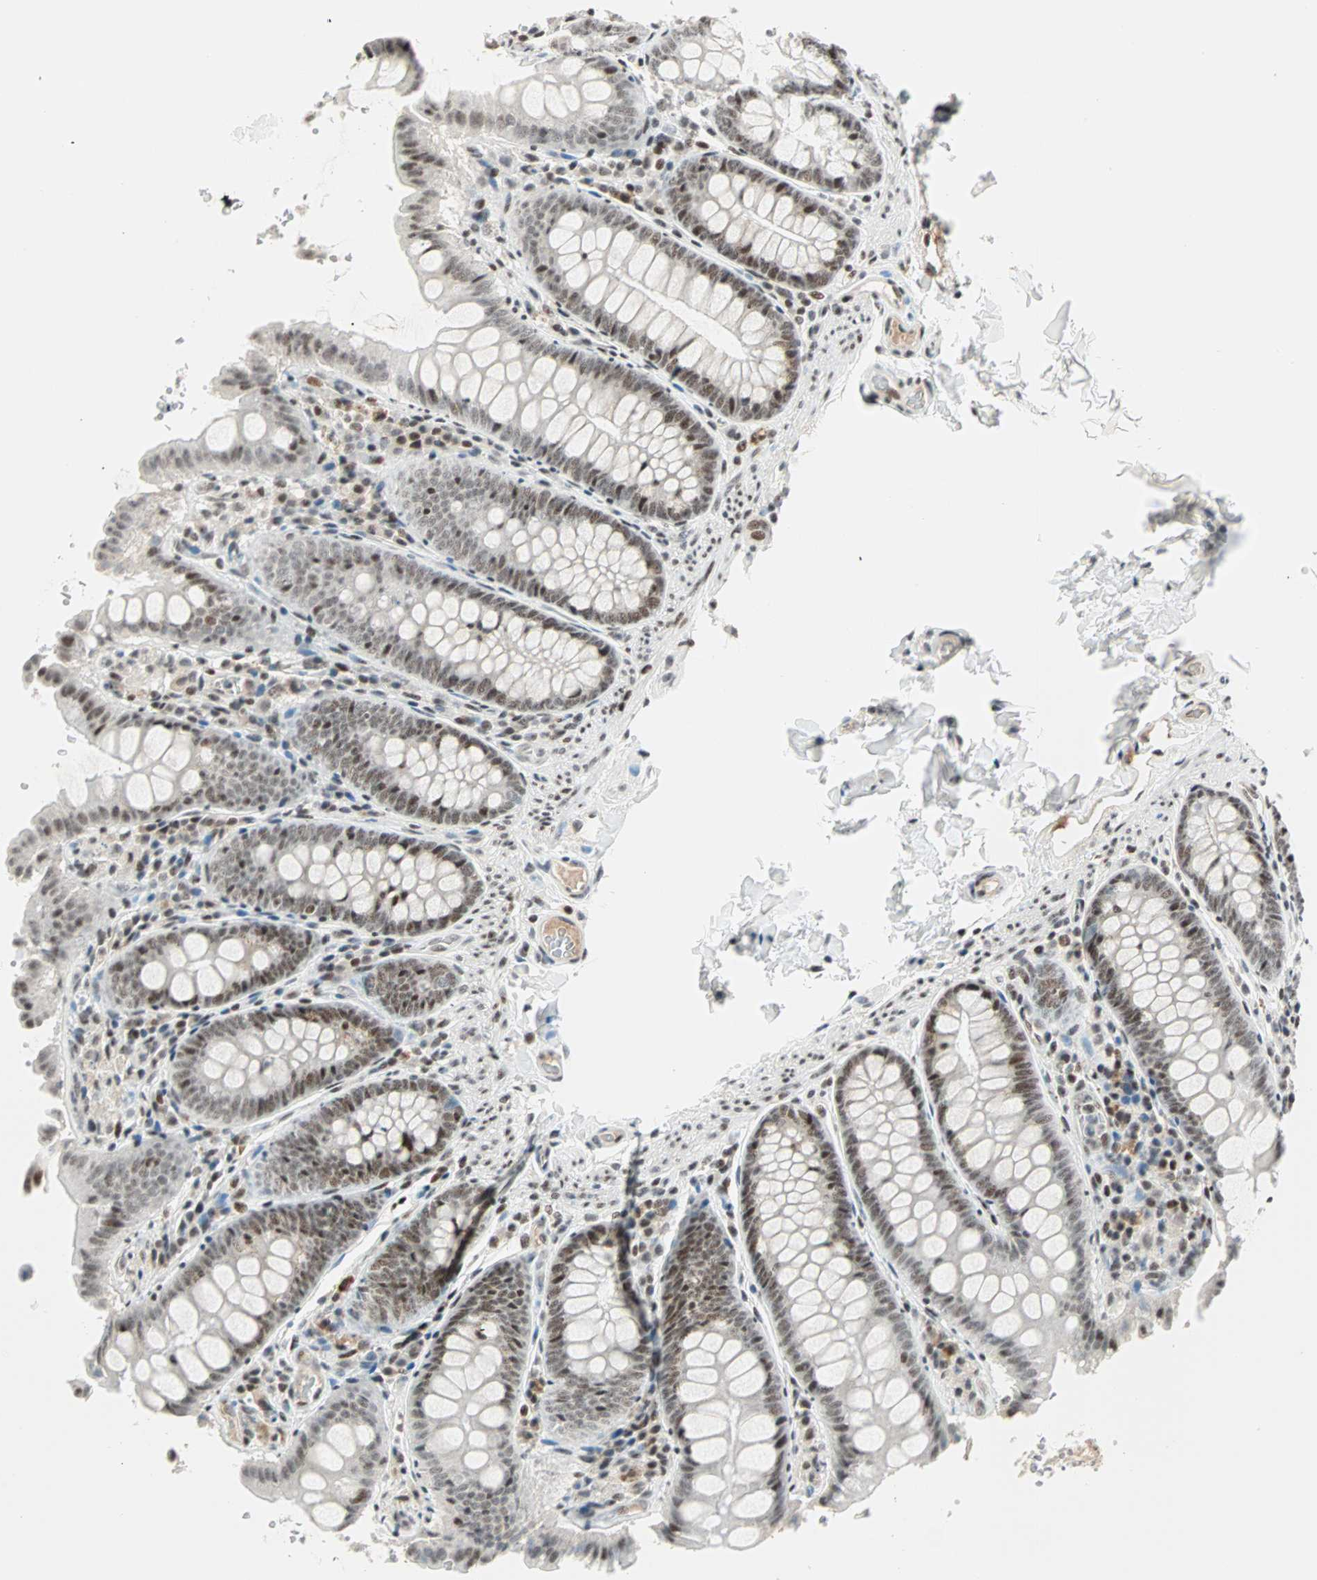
{"staining": {"intensity": "weak", "quantity": ">75%", "location": "nuclear"}, "tissue": "colon", "cell_type": "Endothelial cells", "image_type": "normal", "snomed": [{"axis": "morphology", "description": "Normal tissue, NOS"}, {"axis": "topography", "description": "Colon"}], "caption": "This is a histology image of immunohistochemistry staining of unremarkable colon, which shows weak staining in the nuclear of endothelial cells.", "gene": "SIN3A", "patient": {"sex": "female", "age": 61}}